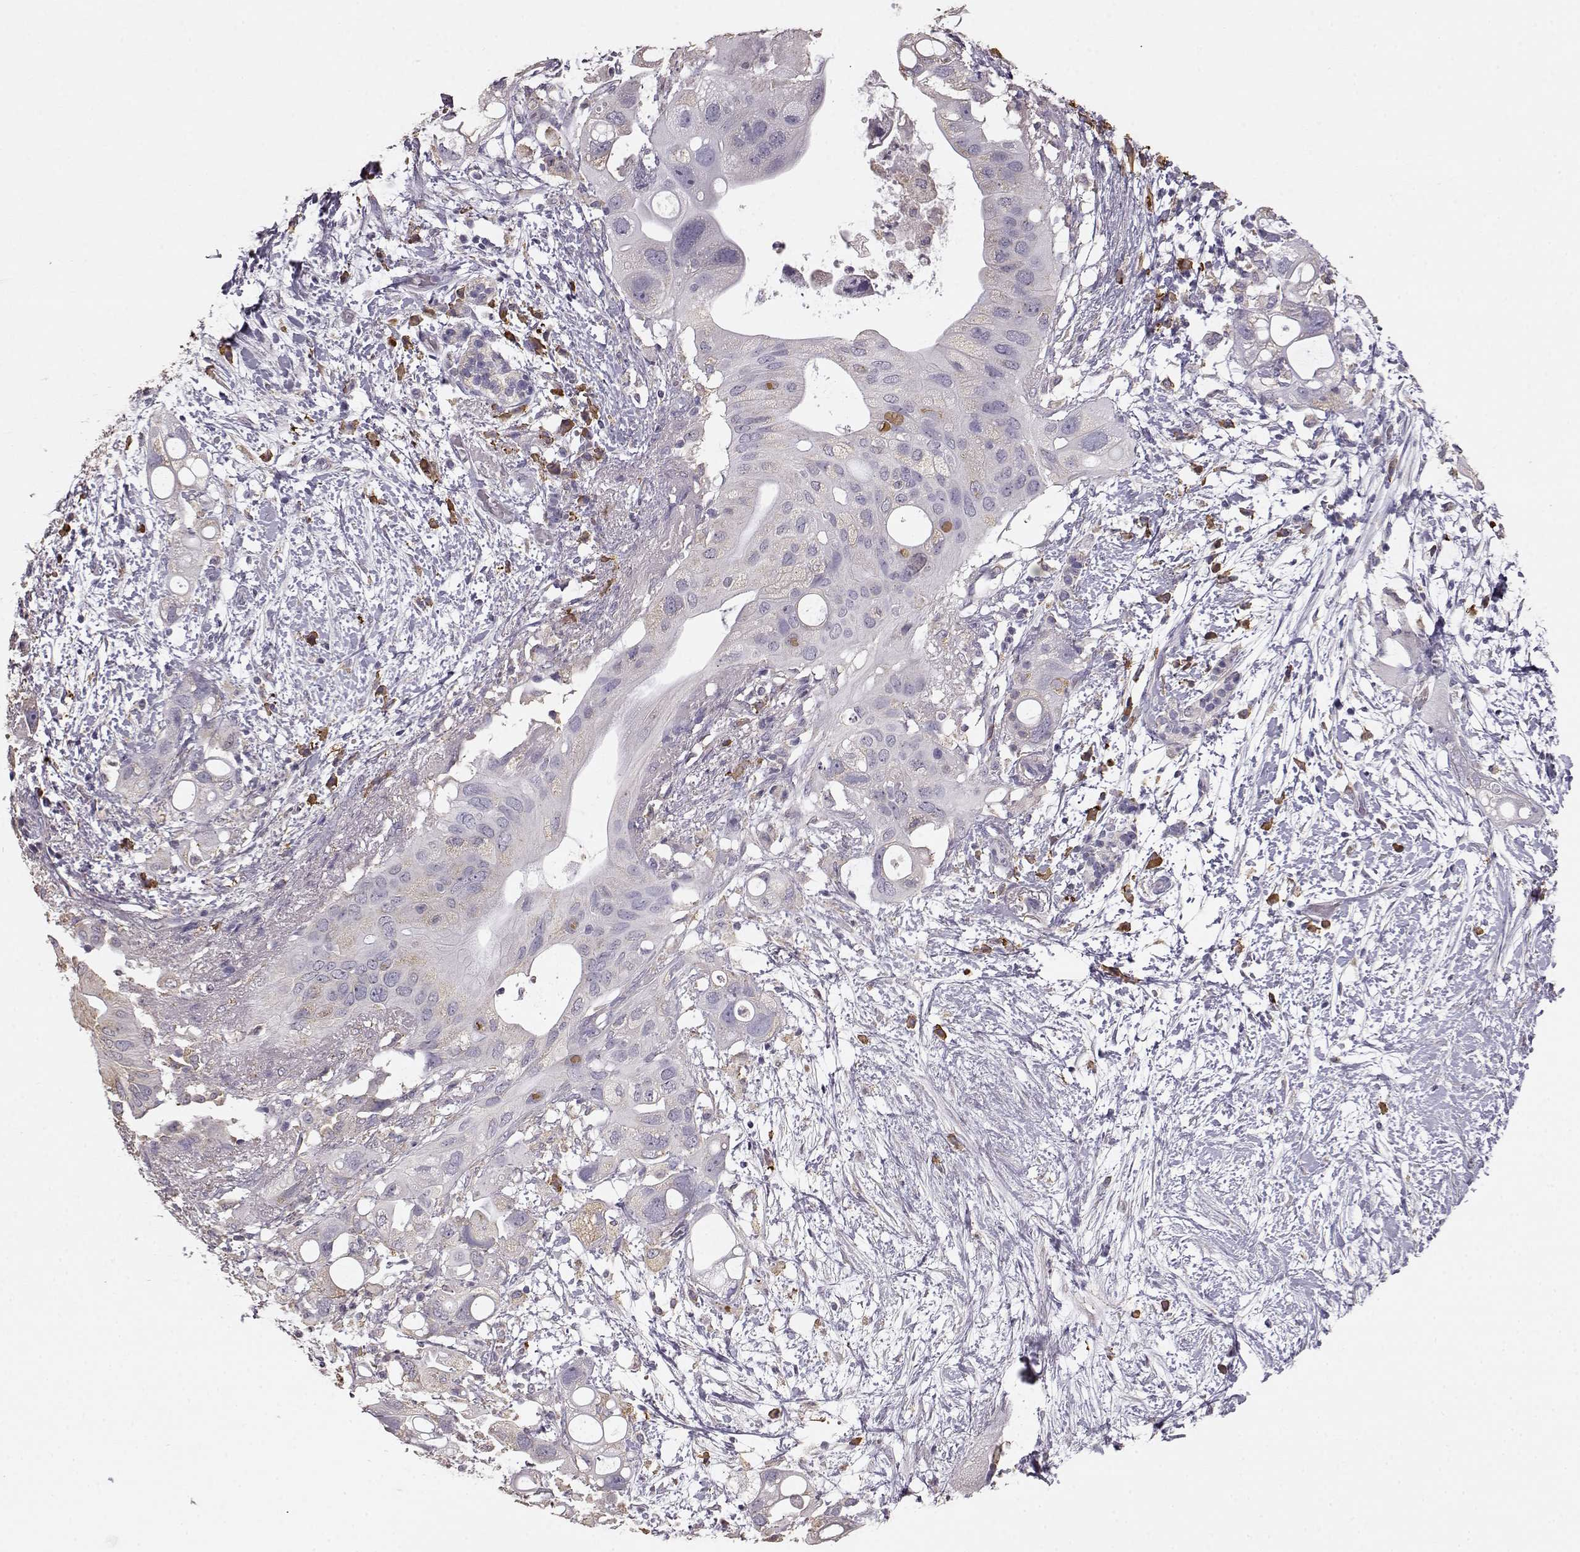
{"staining": {"intensity": "weak", "quantity": "<25%", "location": "cytoplasmic/membranous"}, "tissue": "pancreatic cancer", "cell_type": "Tumor cells", "image_type": "cancer", "snomed": [{"axis": "morphology", "description": "Adenocarcinoma, NOS"}, {"axis": "topography", "description": "Pancreas"}], "caption": "An immunohistochemistry (IHC) photomicrograph of adenocarcinoma (pancreatic) is shown. There is no staining in tumor cells of adenocarcinoma (pancreatic).", "gene": "GABRG3", "patient": {"sex": "female", "age": 72}}